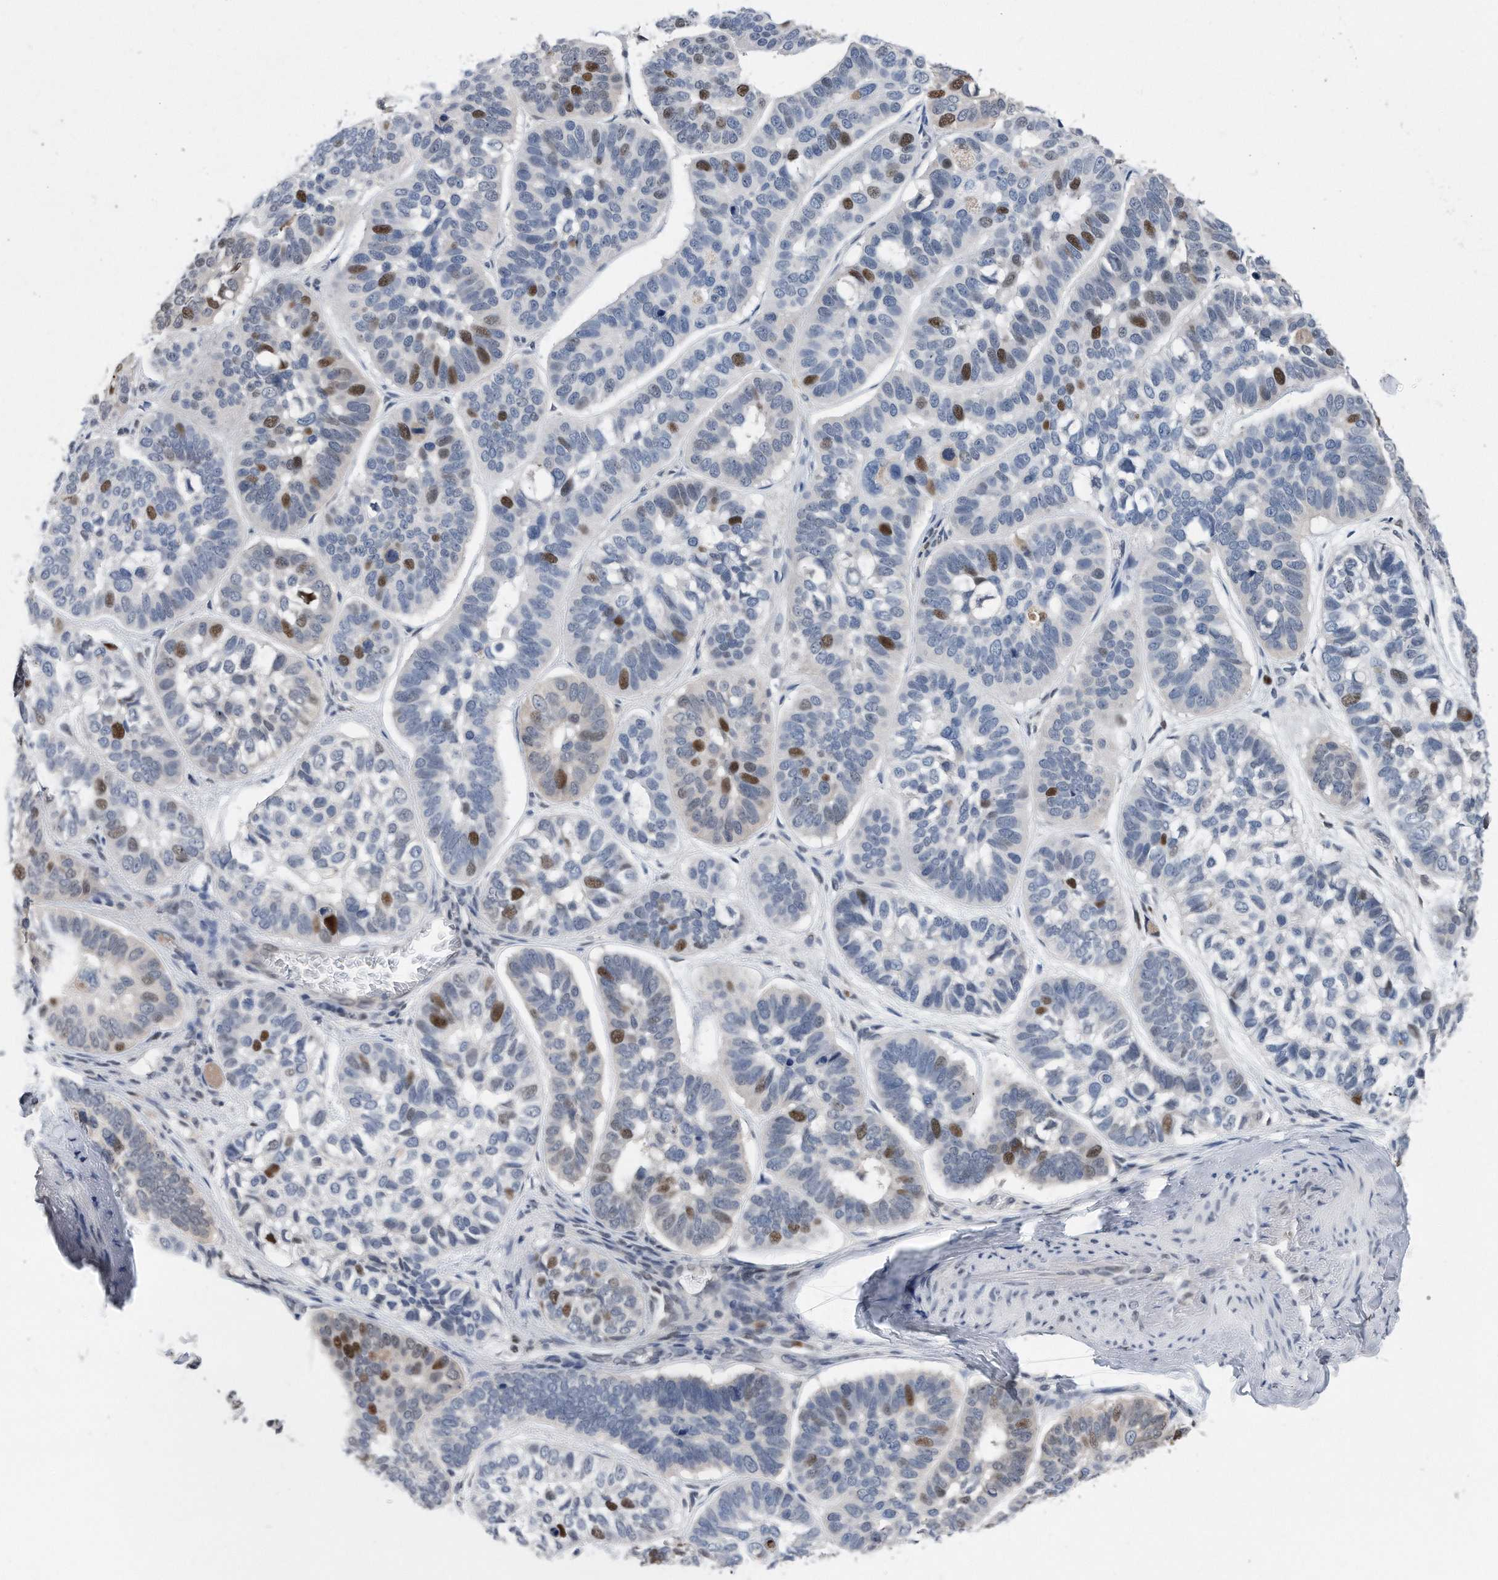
{"staining": {"intensity": "strong", "quantity": "<25%", "location": "nuclear"}, "tissue": "skin cancer", "cell_type": "Tumor cells", "image_type": "cancer", "snomed": [{"axis": "morphology", "description": "Basal cell carcinoma"}, {"axis": "topography", "description": "Skin"}], "caption": "Protein staining demonstrates strong nuclear expression in about <25% of tumor cells in skin basal cell carcinoma.", "gene": "PCNA", "patient": {"sex": "male", "age": 62}}